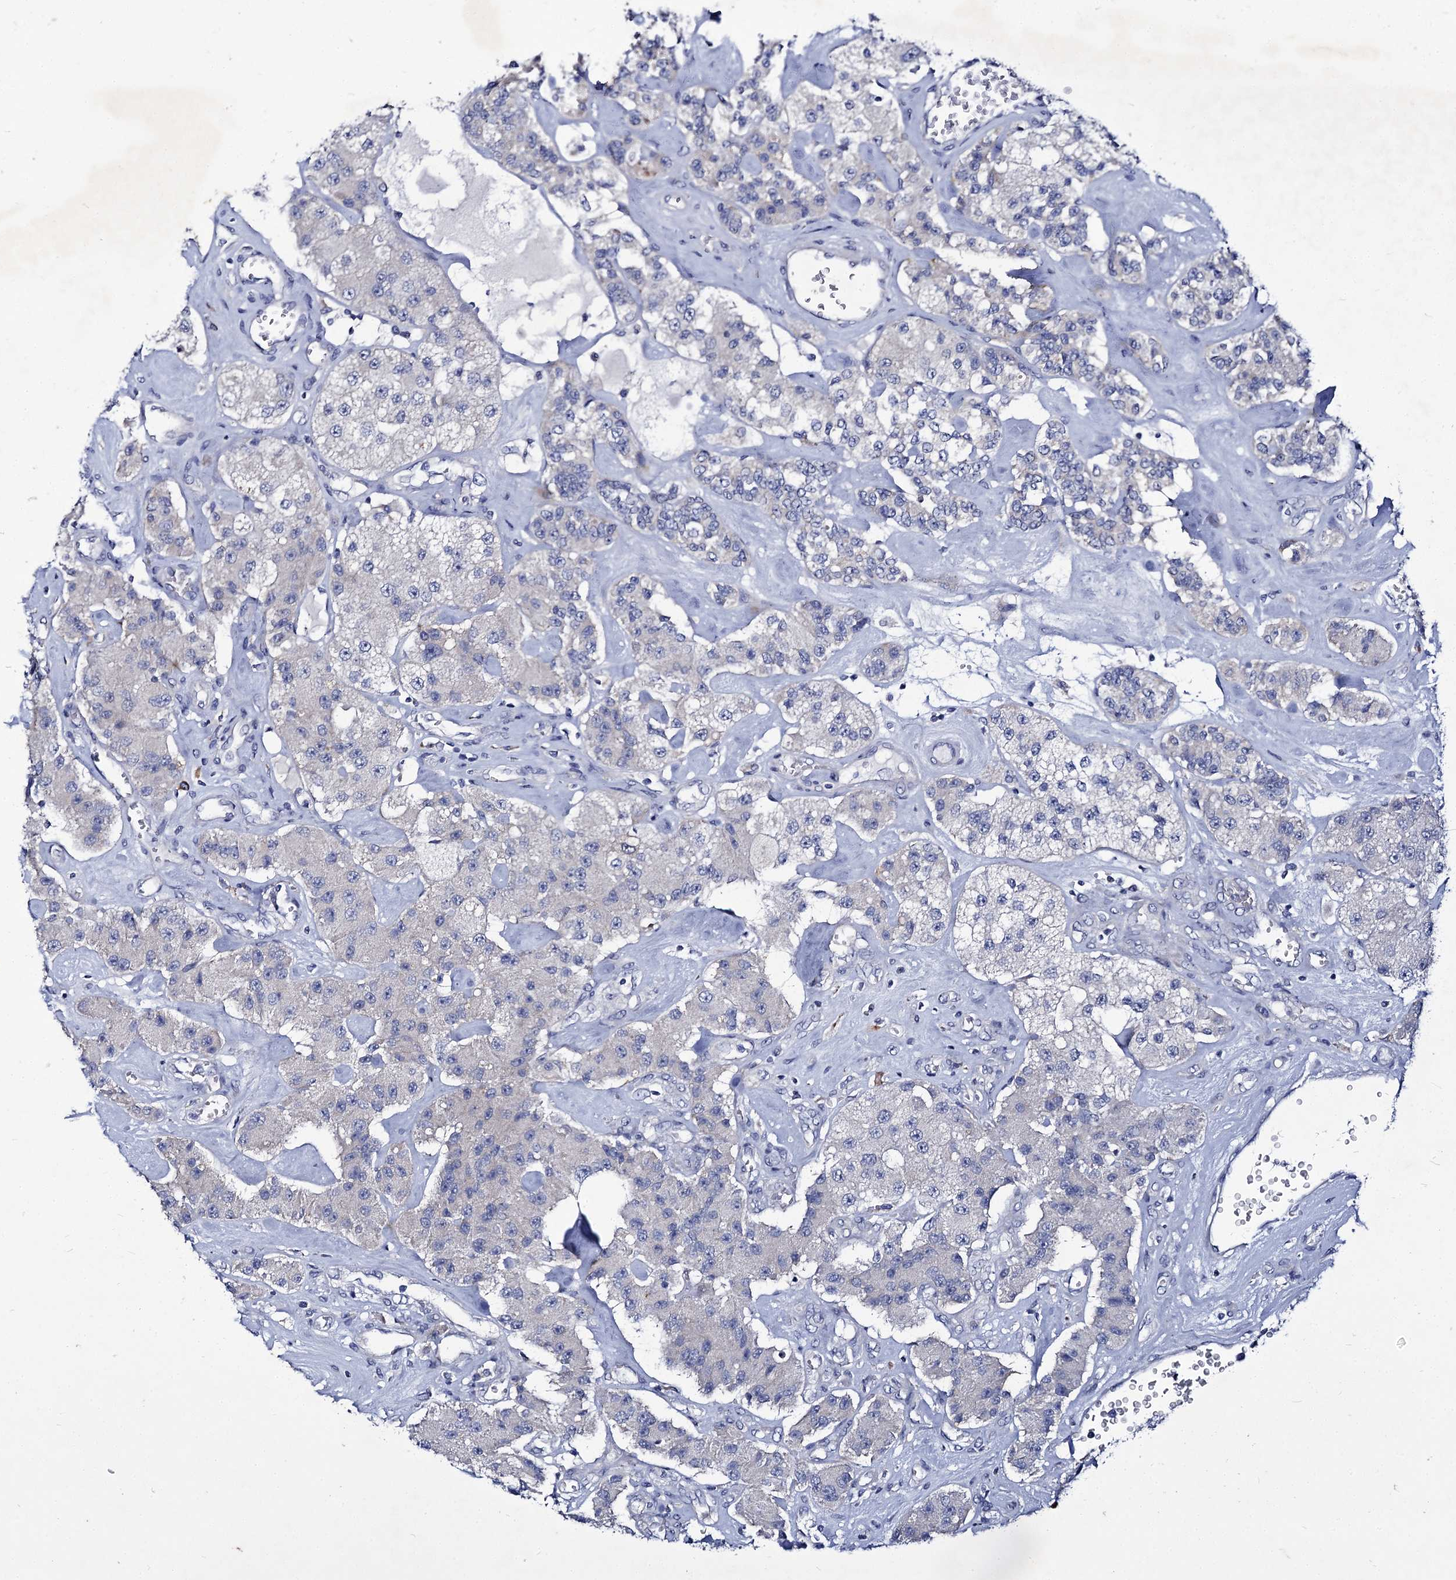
{"staining": {"intensity": "negative", "quantity": "none", "location": "none"}, "tissue": "carcinoid", "cell_type": "Tumor cells", "image_type": "cancer", "snomed": [{"axis": "morphology", "description": "Carcinoid, malignant, NOS"}, {"axis": "topography", "description": "Pancreas"}], "caption": "Immunohistochemical staining of carcinoid displays no significant expression in tumor cells.", "gene": "PANX2", "patient": {"sex": "male", "age": 41}}